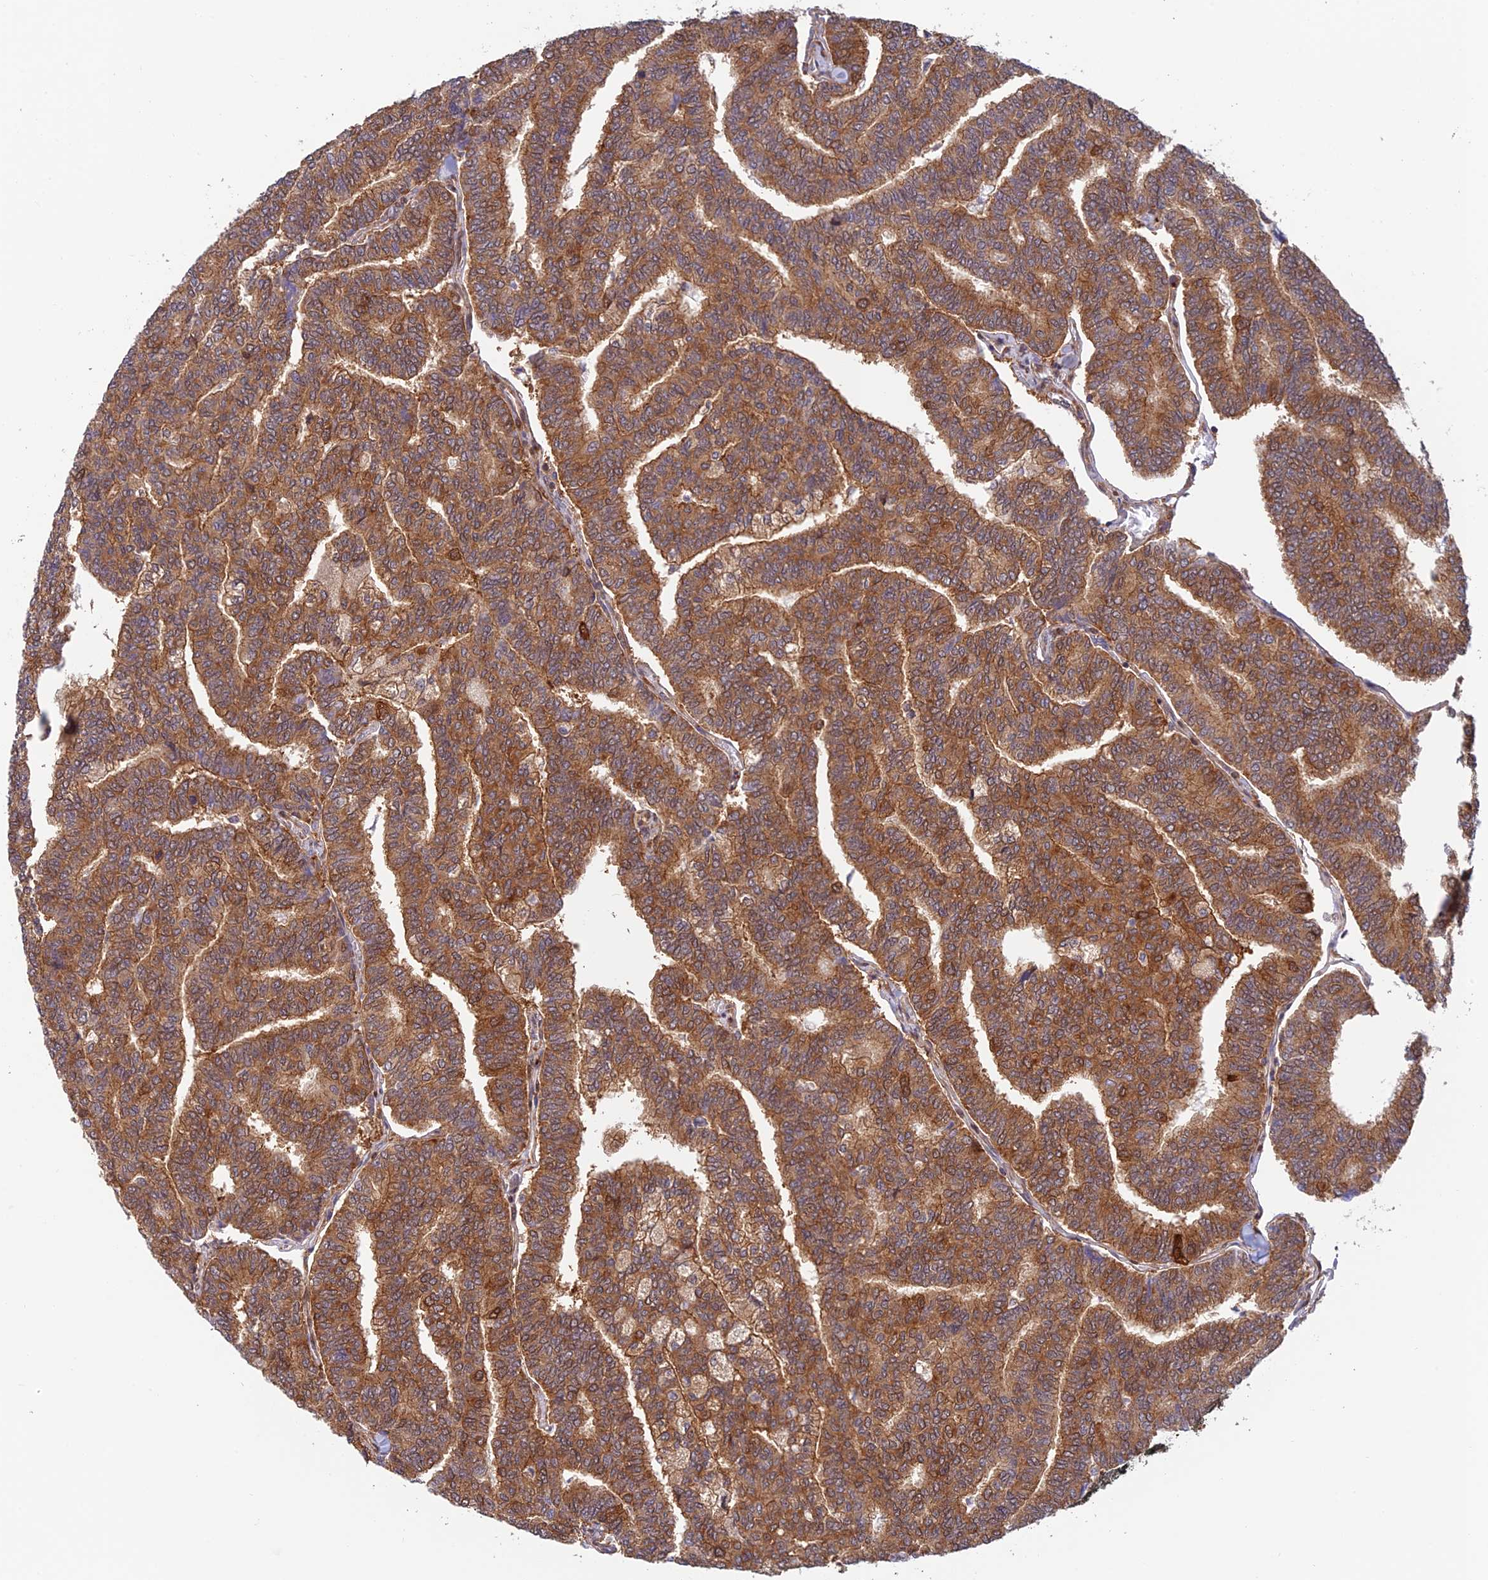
{"staining": {"intensity": "strong", "quantity": ">75%", "location": "cytoplasmic/membranous"}, "tissue": "thyroid cancer", "cell_type": "Tumor cells", "image_type": "cancer", "snomed": [{"axis": "morphology", "description": "Papillary adenocarcinoma, NOS"}, {"axis": "topography", "description": "Thyroid gland"}], "caption": "Strong cytoplasmic/membranous expression is seen in approximately >75% of tumor cells in thyroid cancer (papillary adenocarcinoma).", "gene": "EVI5L", "patient": {"sex": "female", "age": 35}}